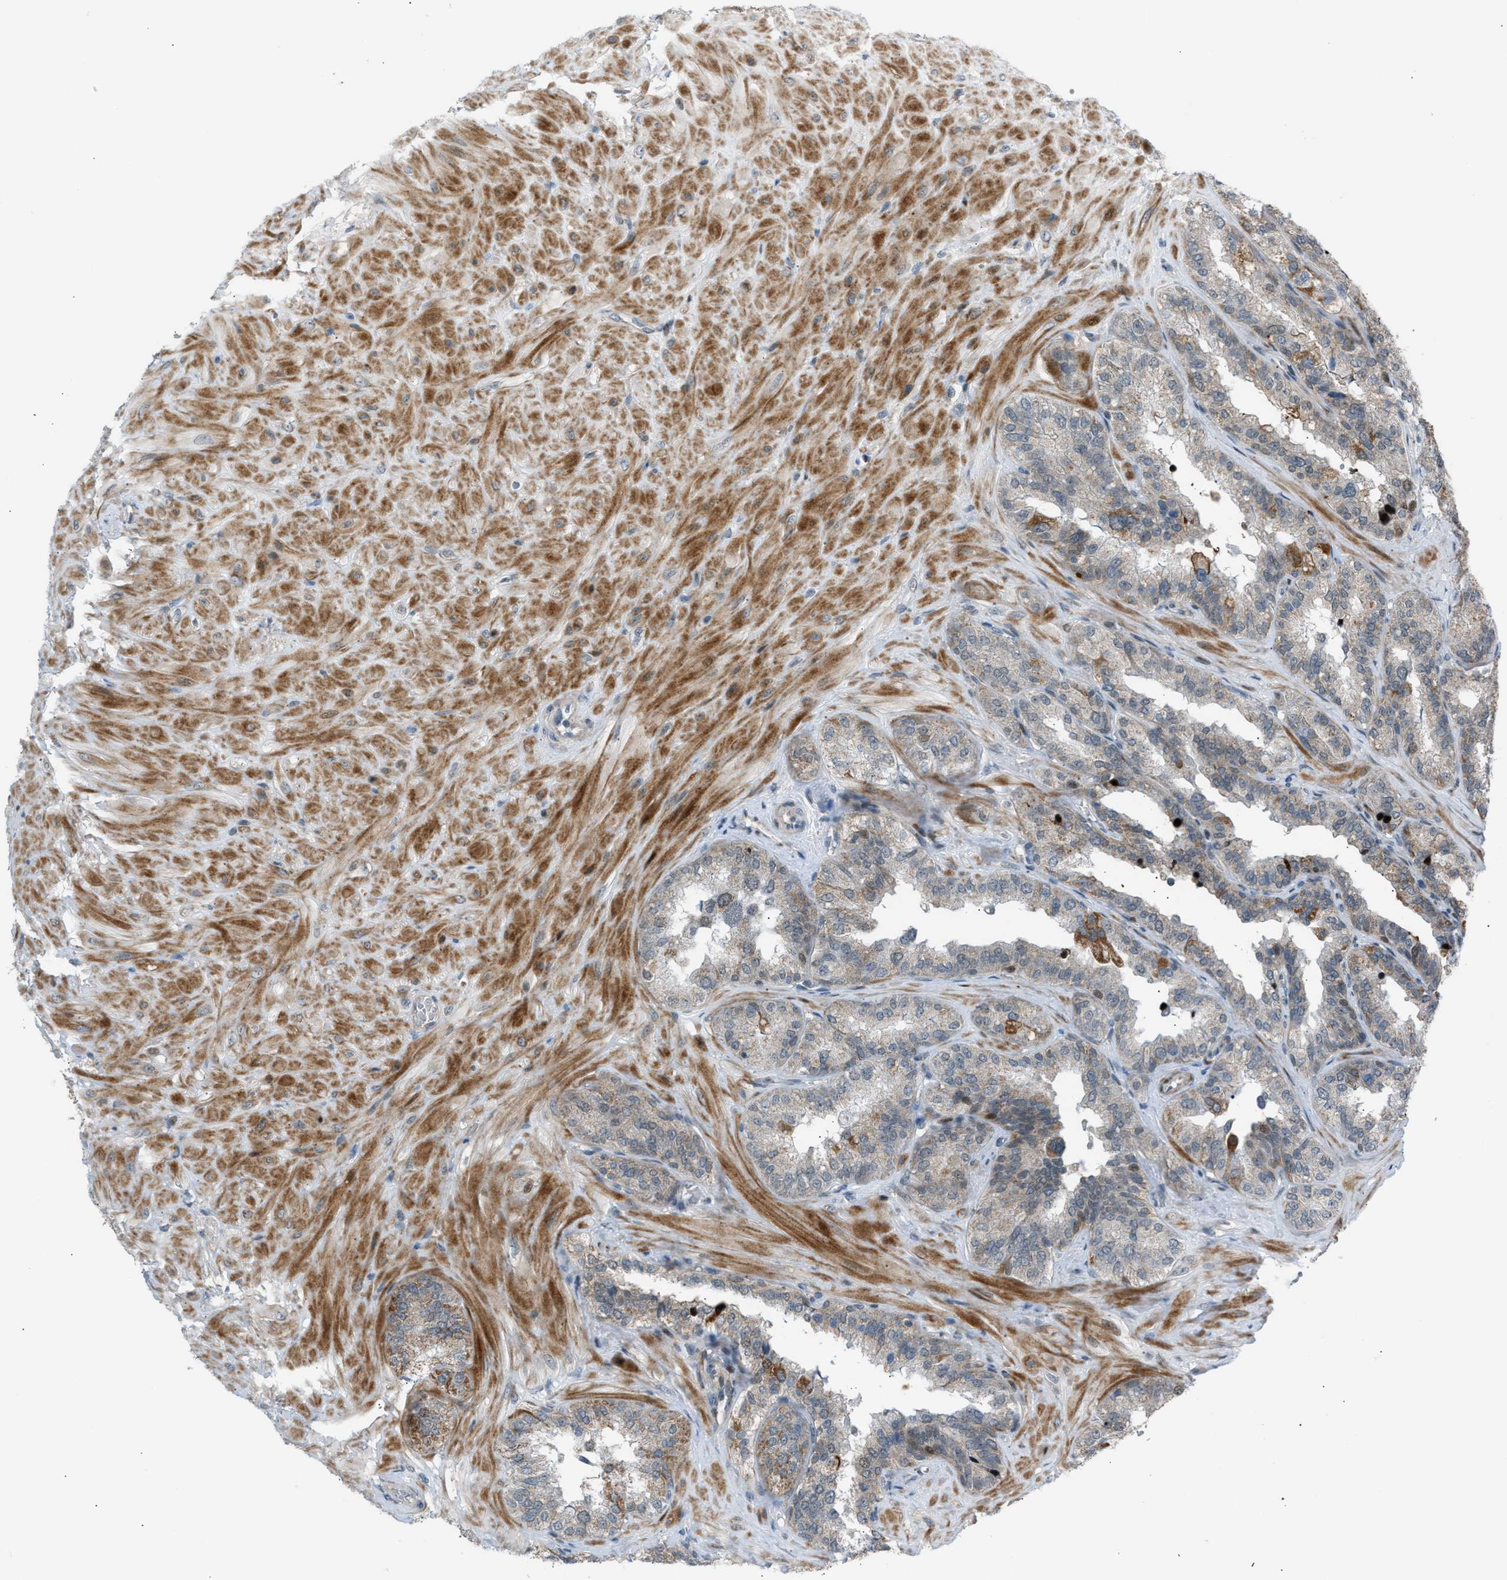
{"staining": {"intensity": "strong", "quantity": "25%-75%", "location": "cytoplasmic/membranous"}, "tissue": "seminal vesicle", "cell_type": "Glandular cells", "image_type": "normal", "snomed": [{"axis": "morphology", "description": "Normal tissue, NOS"}, {"axis": "topography", "description": "Prostate"}, {"axis": "topography", "description": "Seminal veicle"}], "caption": "Strong cytoplasmic/membranous expression is appreciated in approximately 25%-75% of glandular cells in normal seminal vesicle. (DAB = brown stain, brightfield microscopy at high magnification).", "gene": "VPS41", "patient": {"sex": "male", "age": 51}}